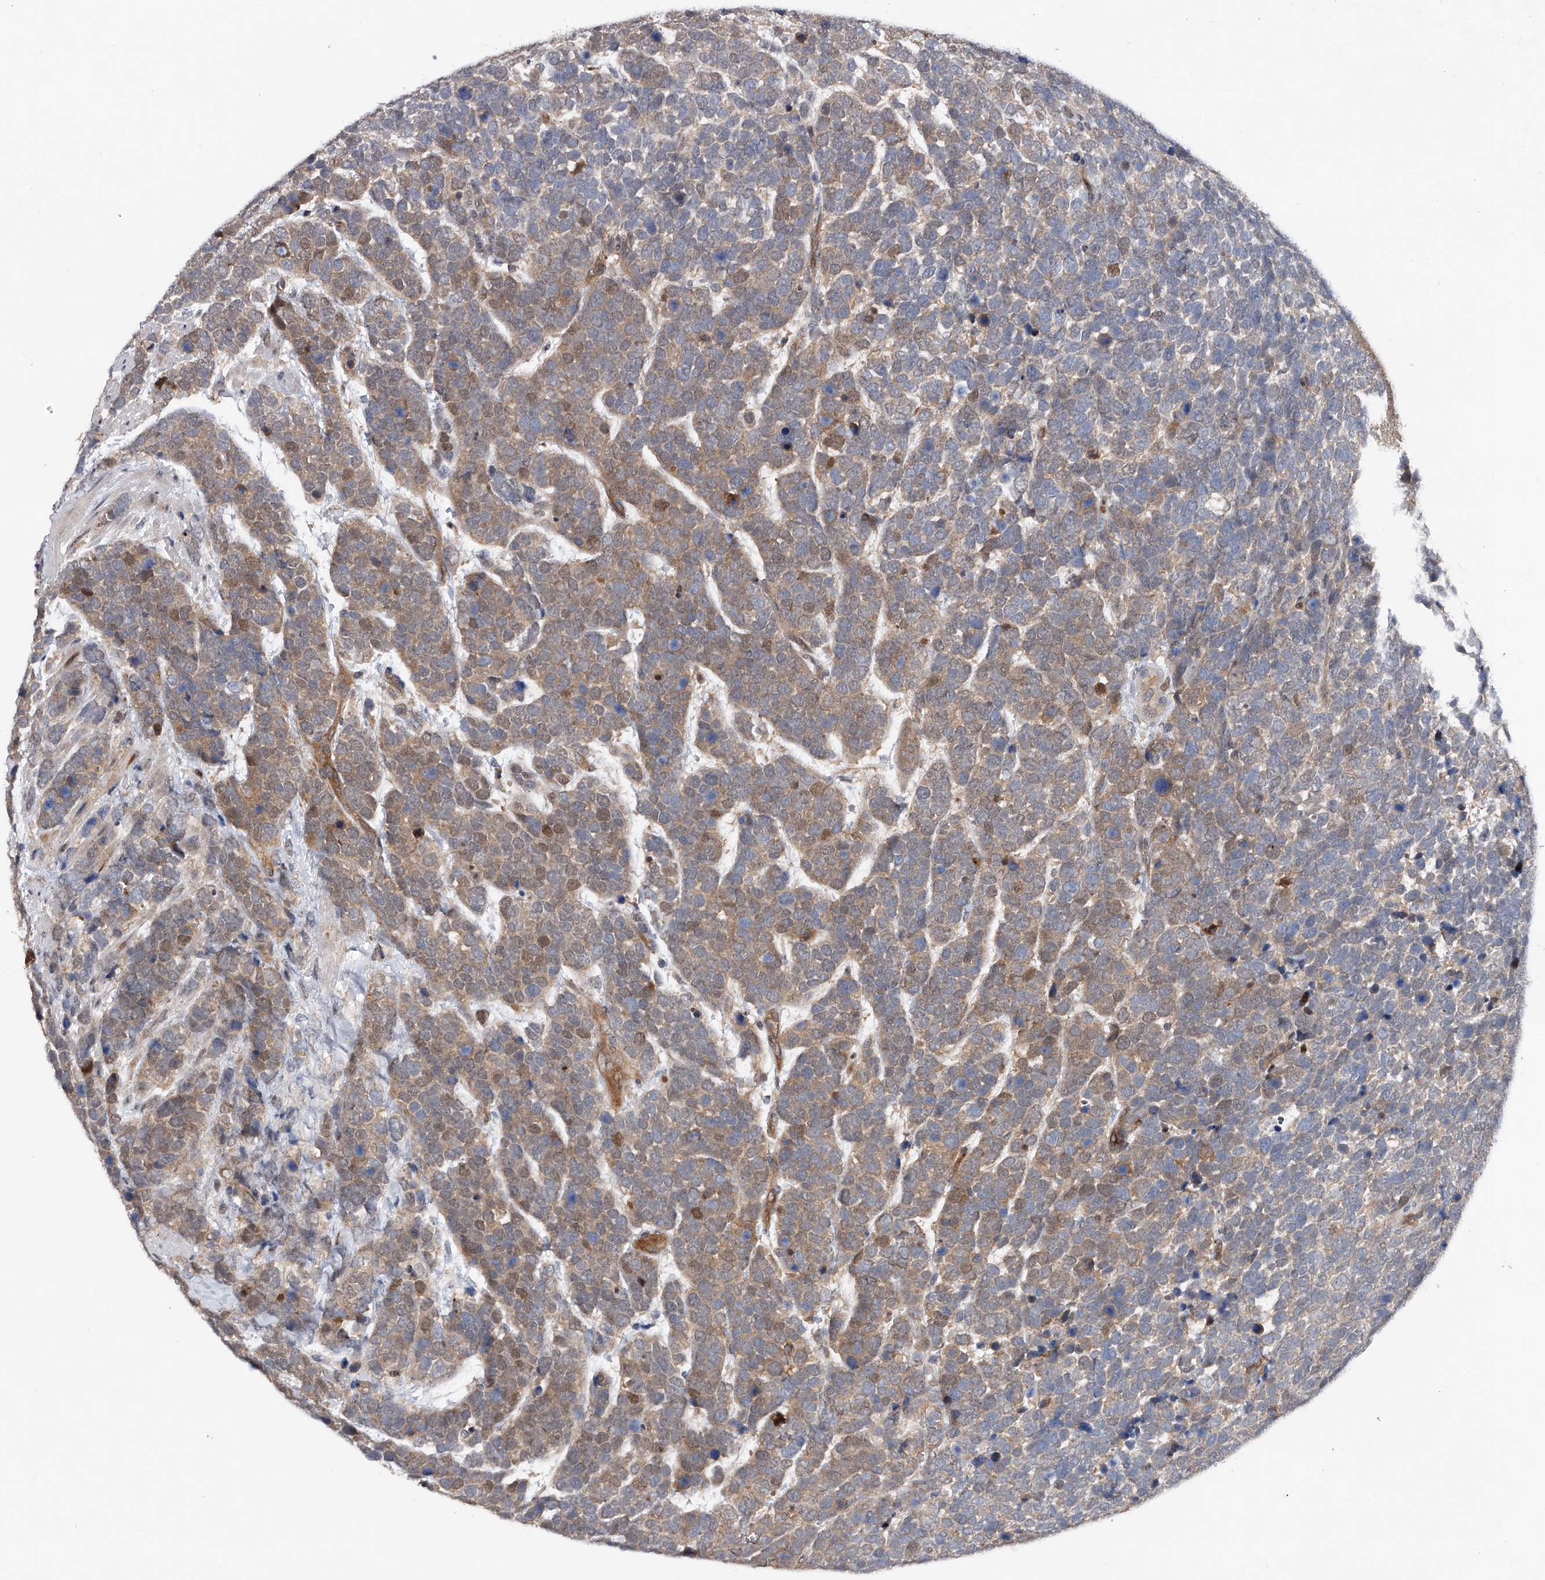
{"staining": {"intensity": "moderate", "quantity": "25%-75%", "location": "cytoplasmic/membranous"}, "tissue": "urothelial cancer", "cell_type": "Tumor cells", "image_type": "cancer", "snomed": [{"axis": "morphology", "description": "Urothelial carcinoma, High grade"}, {"axis": "topography", "description": "Urinary bladder"}], "caption": "Protein positivity by IHC displays moderate cytoplasmic/membranous staining in approximately 25%-75% of tumor cells in urothelial cancer. (DAB IHC with brightfield microscopy, high magnification).", "gene": "RWDD2A", "patient": {"sex": "female", "age": 82}}